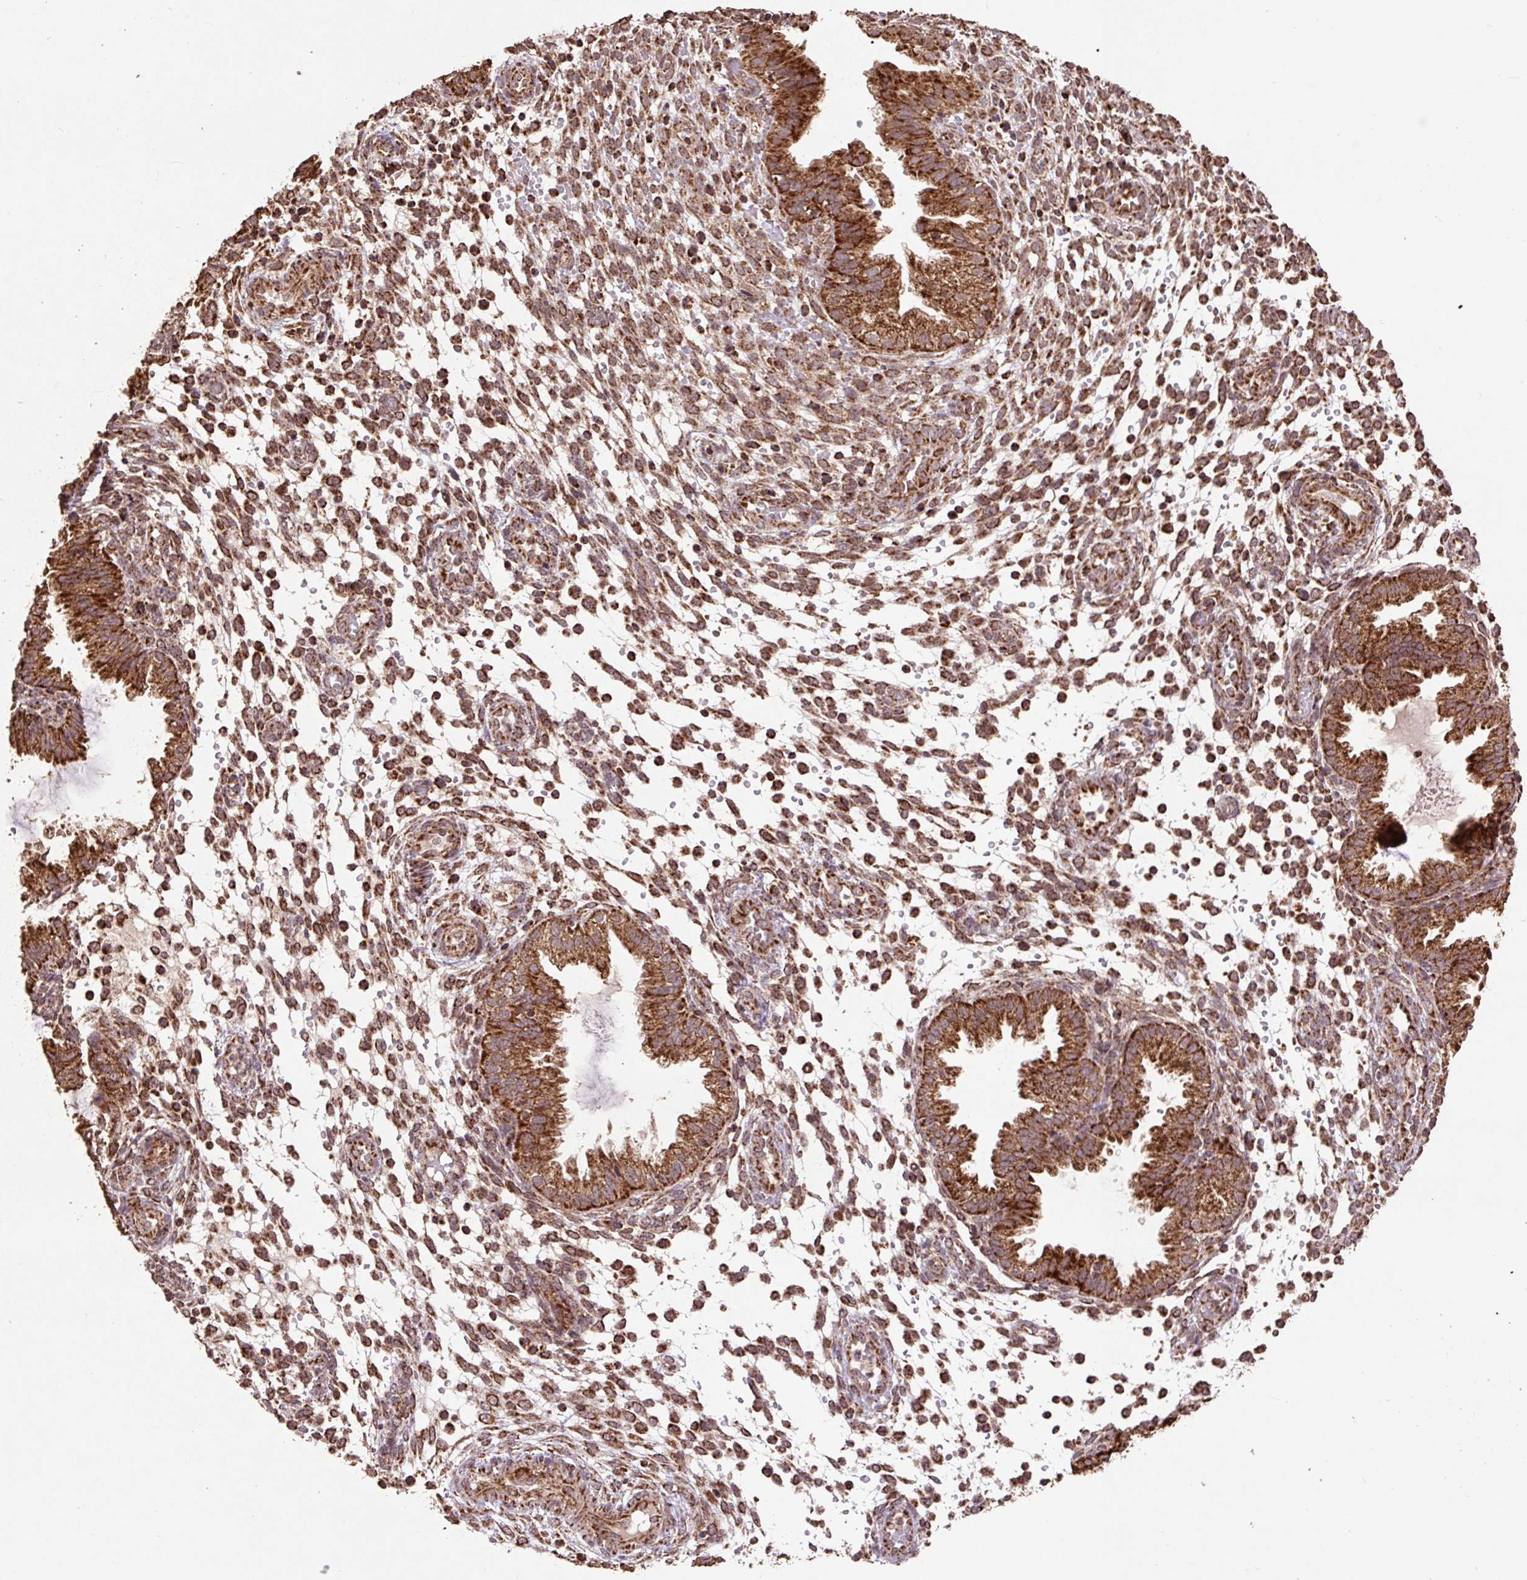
{"staining": {"intensity": "strong", "quantity": "25%-75%", "location": "cytoplasmic/membranous,nuclear"}, "tissue": "endometrium", "cell_type": "Cells in endometrial stroma", "image_type": "normal", "snomed": [{"axis": "morphology", "description": "Normal tissue, NOS"}, {"axis": "topography", "description": "Endometrium"}], "caption": "Immunohistochemical staining of normal endometrium demonstrates strong cytoplasmic/membranous,nuclear protein positivity in about 25%-75% of cells in endometrial stroma. Immunohistochemistry stains the protein of interest in brown and the nuclei are stained blue.", "gene": "ATP5F1A", "patient": {"sex": "female", "age": 33}}